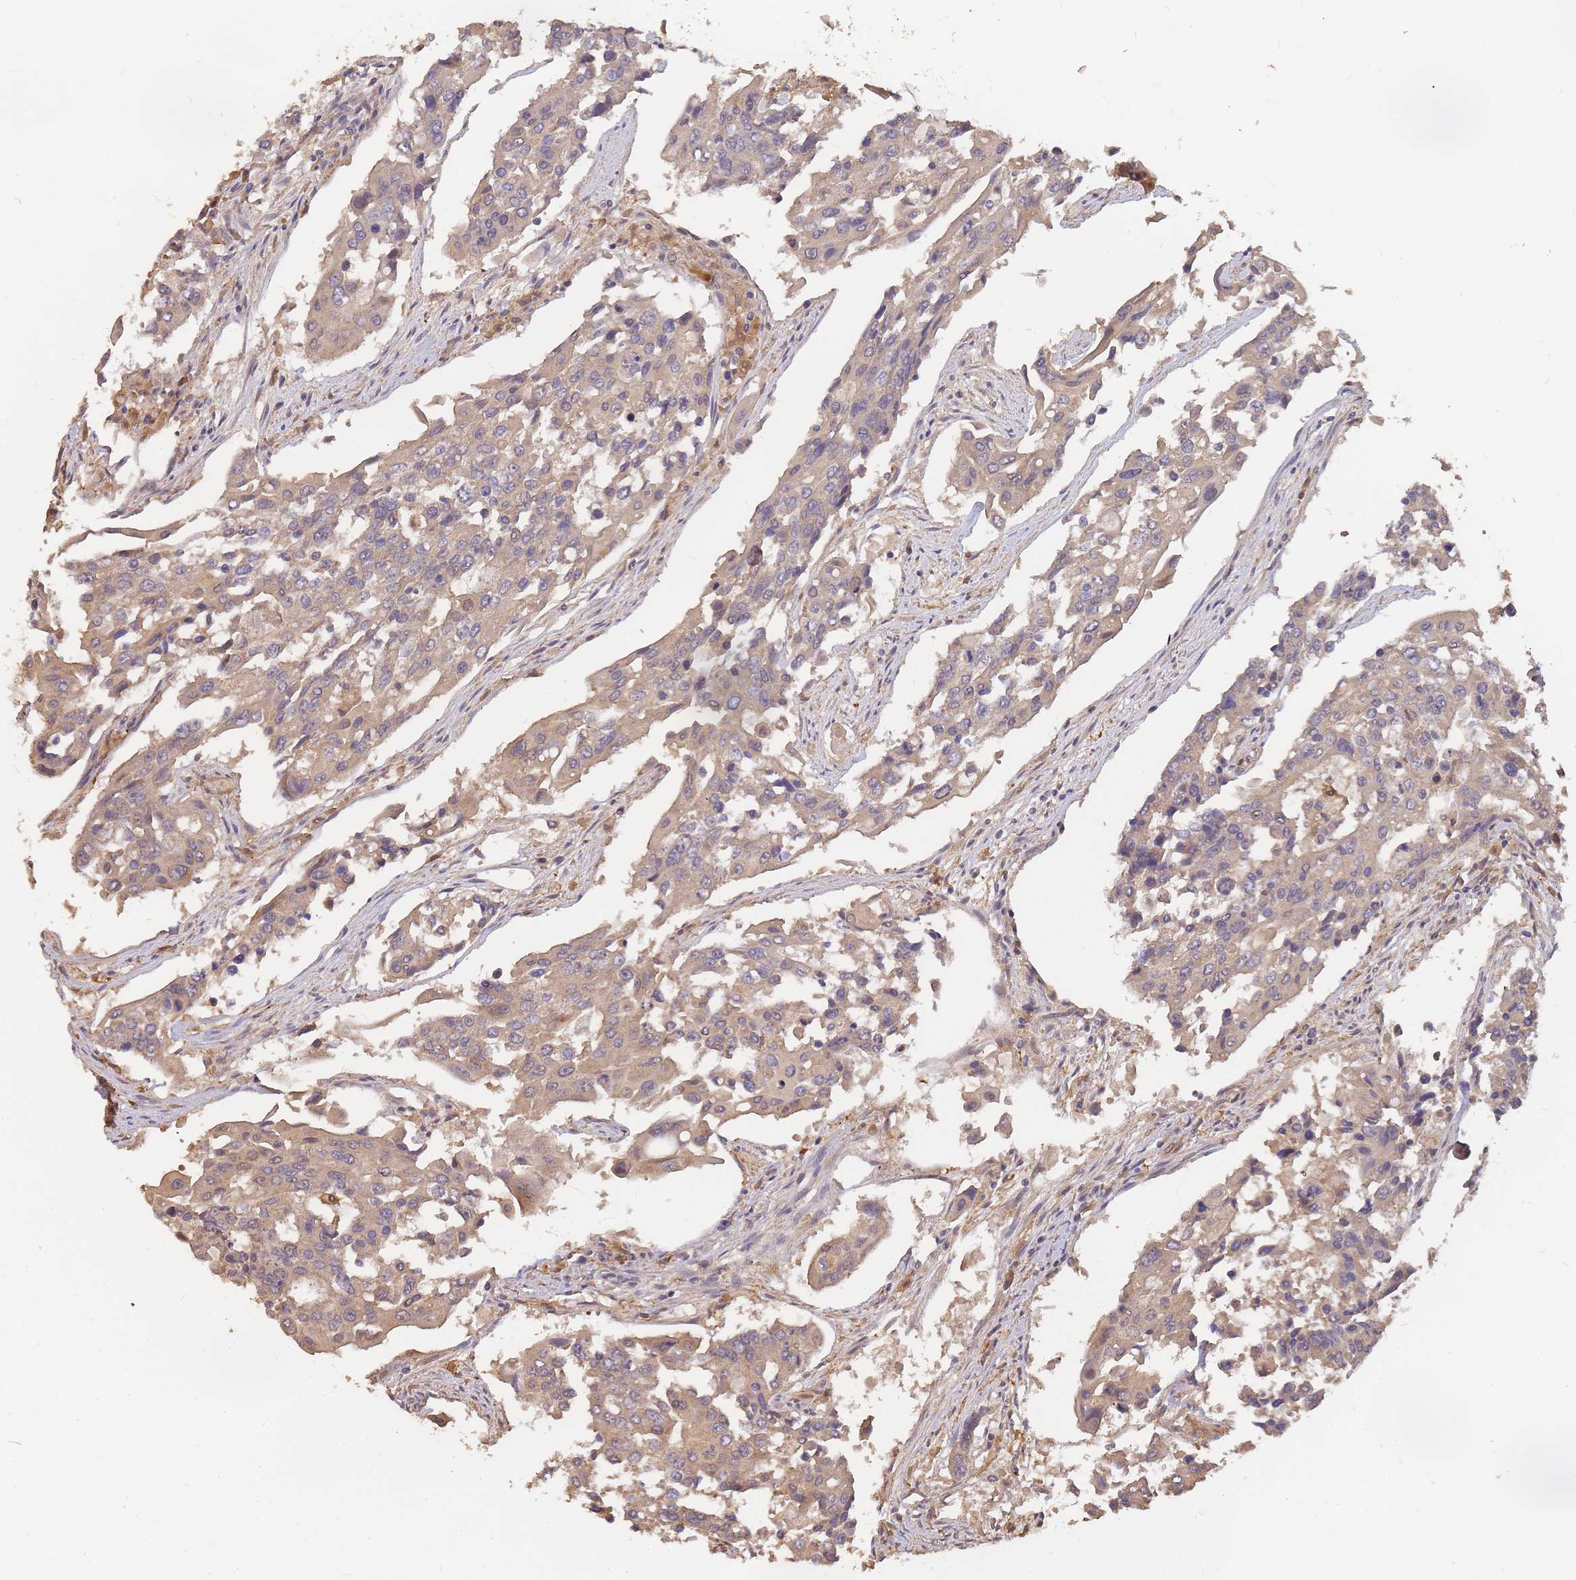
{"staining": {"intensity": "weak", "quantity": ">75%", "location": "cytoplasmic/membranous"}, "tissue": "colorectal cancer", "cell_type": "Tumor cells", "image_type": "cancer", "snomed": [{"axis": "morphology", "description": "Adenocarcinoma, NOS"}, {"axis": "topography", "description": "Colon"}], "caption": "Immunohistochemical staining of human colorectal adenocarcinoma demonstrates weak cytoplasmic/membranous protein staining in about >75% of tumor cells. Immunohistochemistry stains the protein in brown and the nuclei are stained blue.", "gene": "CDKN2AIPNL", "patient": {"sex": "male", "age": 77}}